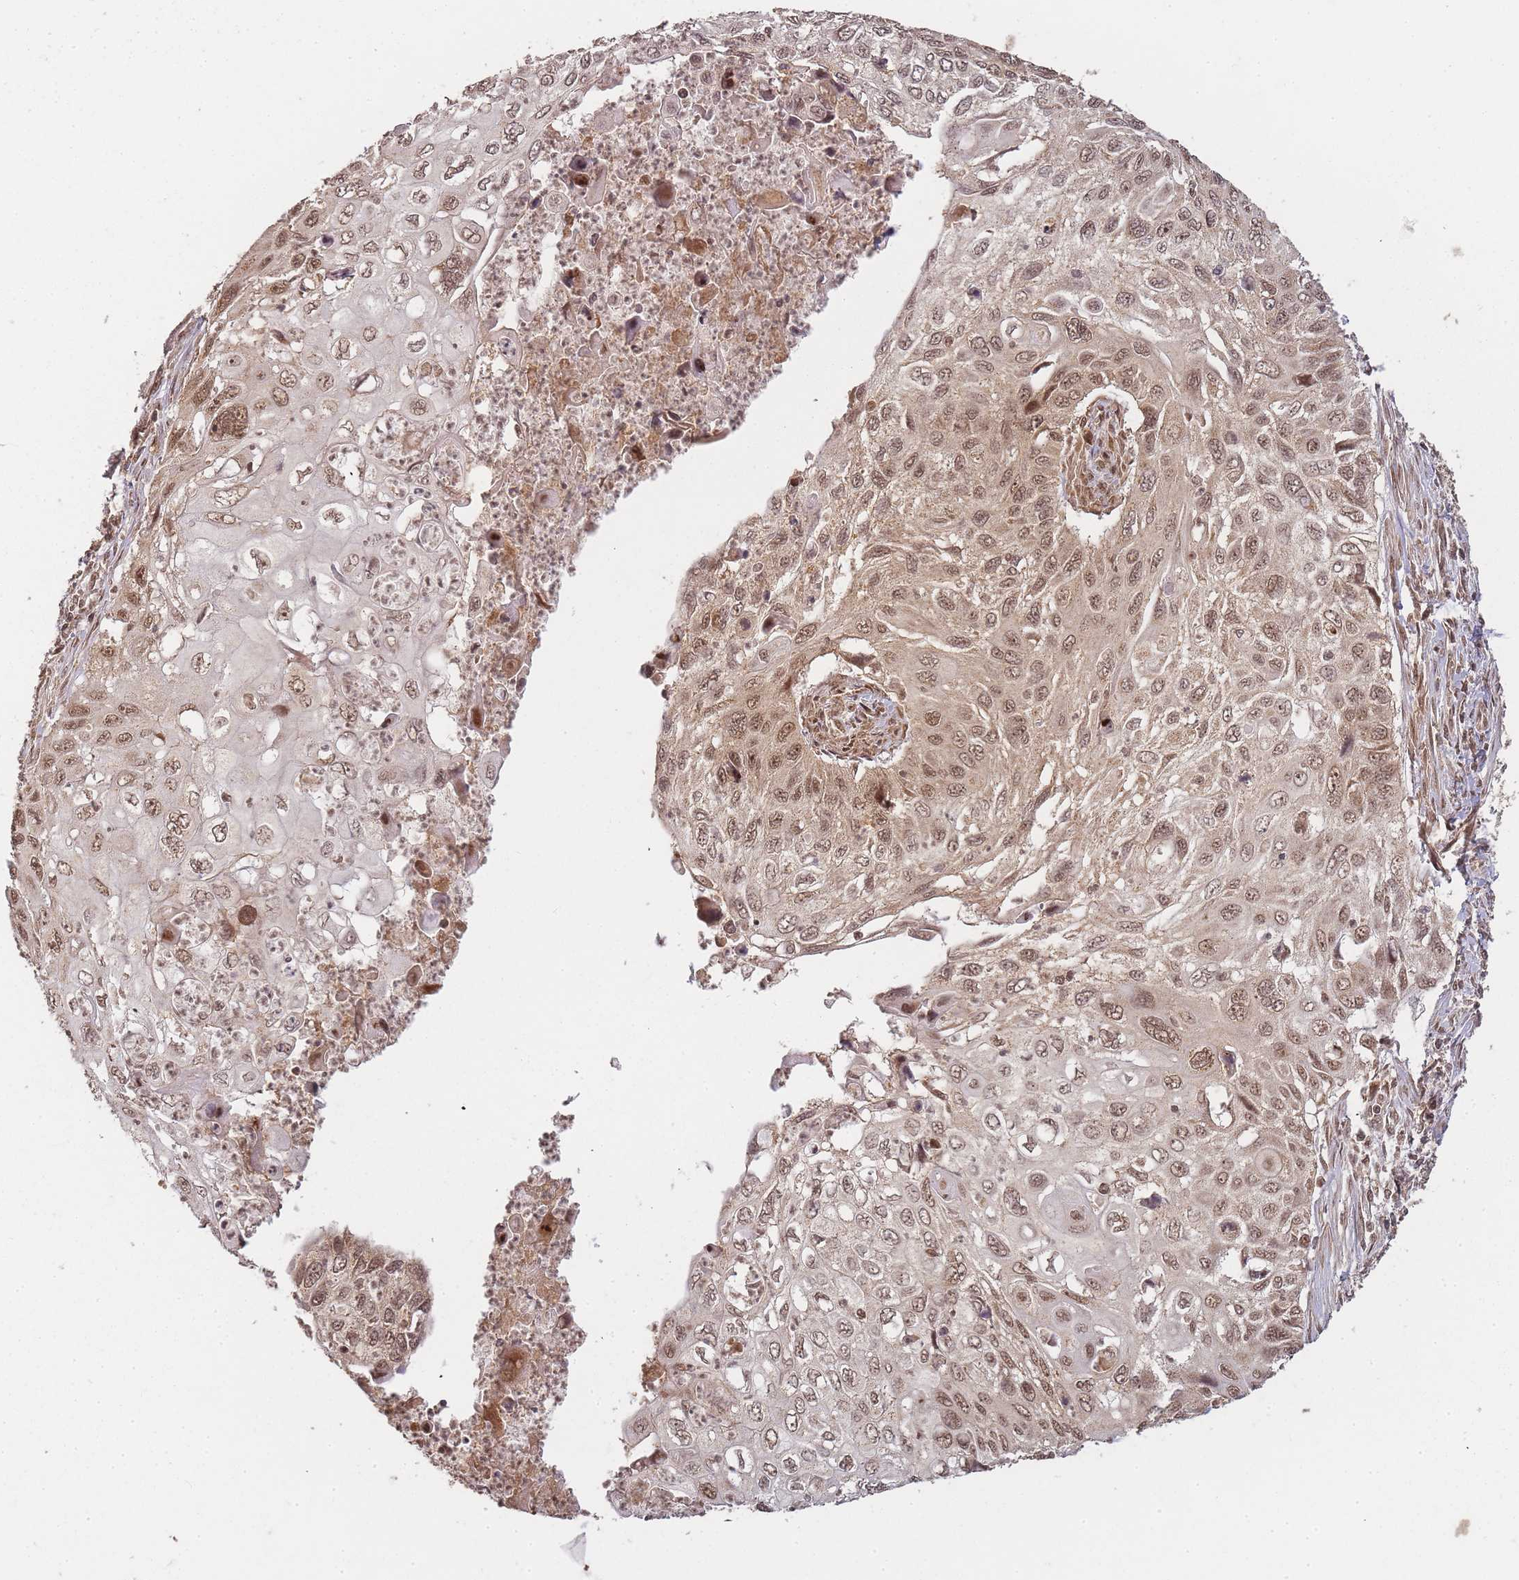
{"staining": {"intensity": "moderate", "quantity": ">75%", "location": "cytoplasmic/membranous,nuclear"}, "tissue": "cervical cancer", "cell_type": "Tumor cells", "image_type": "cancer", "snomed": [{"axis": "morphology", "description": "Squamous cell carcinoma, NOS"}, {"axis": "topography", "description": "Cervix"}], "caption": "DAB (3,3'-diaminobenzidine) immunohistochemical staining of human squamous cell carcinoma (cervical) shows moderate cytoplasmic/membranous and nuclear protein staining in about >75% of tumor cells.", "gene": "ZNF497", "patient": {"sex": "female", "age": 70}}